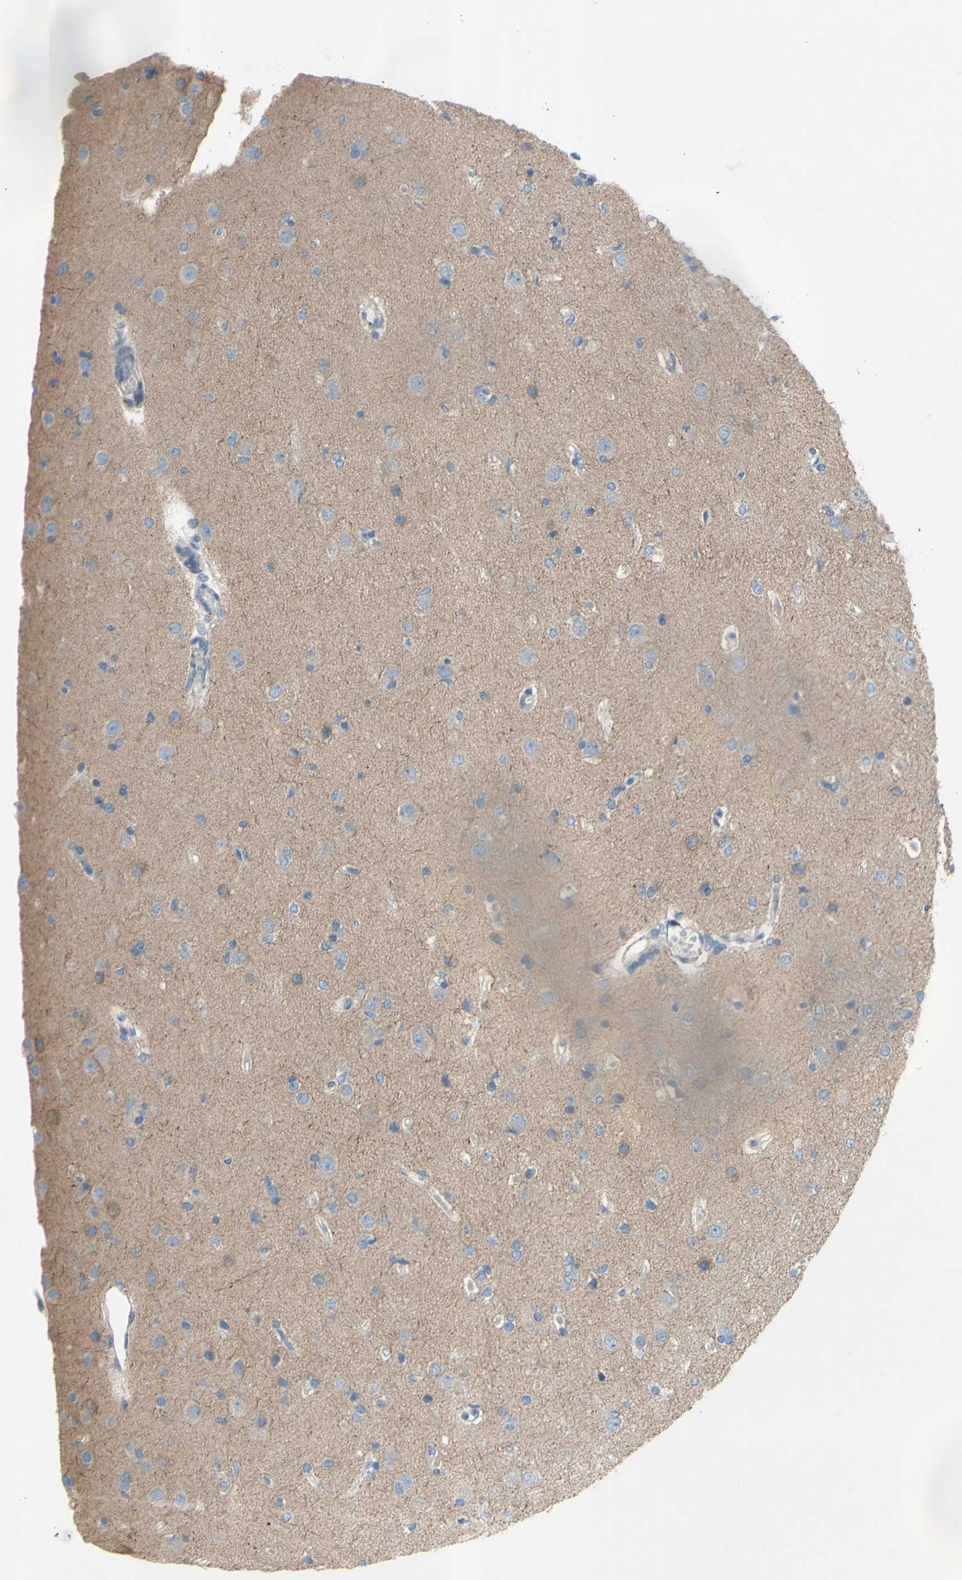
{"staining": {"intensity": "negative", "quantity": "none", "location": "none"}, "tissue": "glioma", "cell_type": "Tumor cells", "image_type": "cancer", "snomed": [{"axis": "morphology", "description": "Glioma, malignant, High grade"}, {"axis": "topography", "description": "Brain"}], "caption": "Tumor cells are negative for brown protein staining in malignant glioma (high-grade).", "gene": "TMIGD2", "patient": {"sex": "female", "age": 59}}